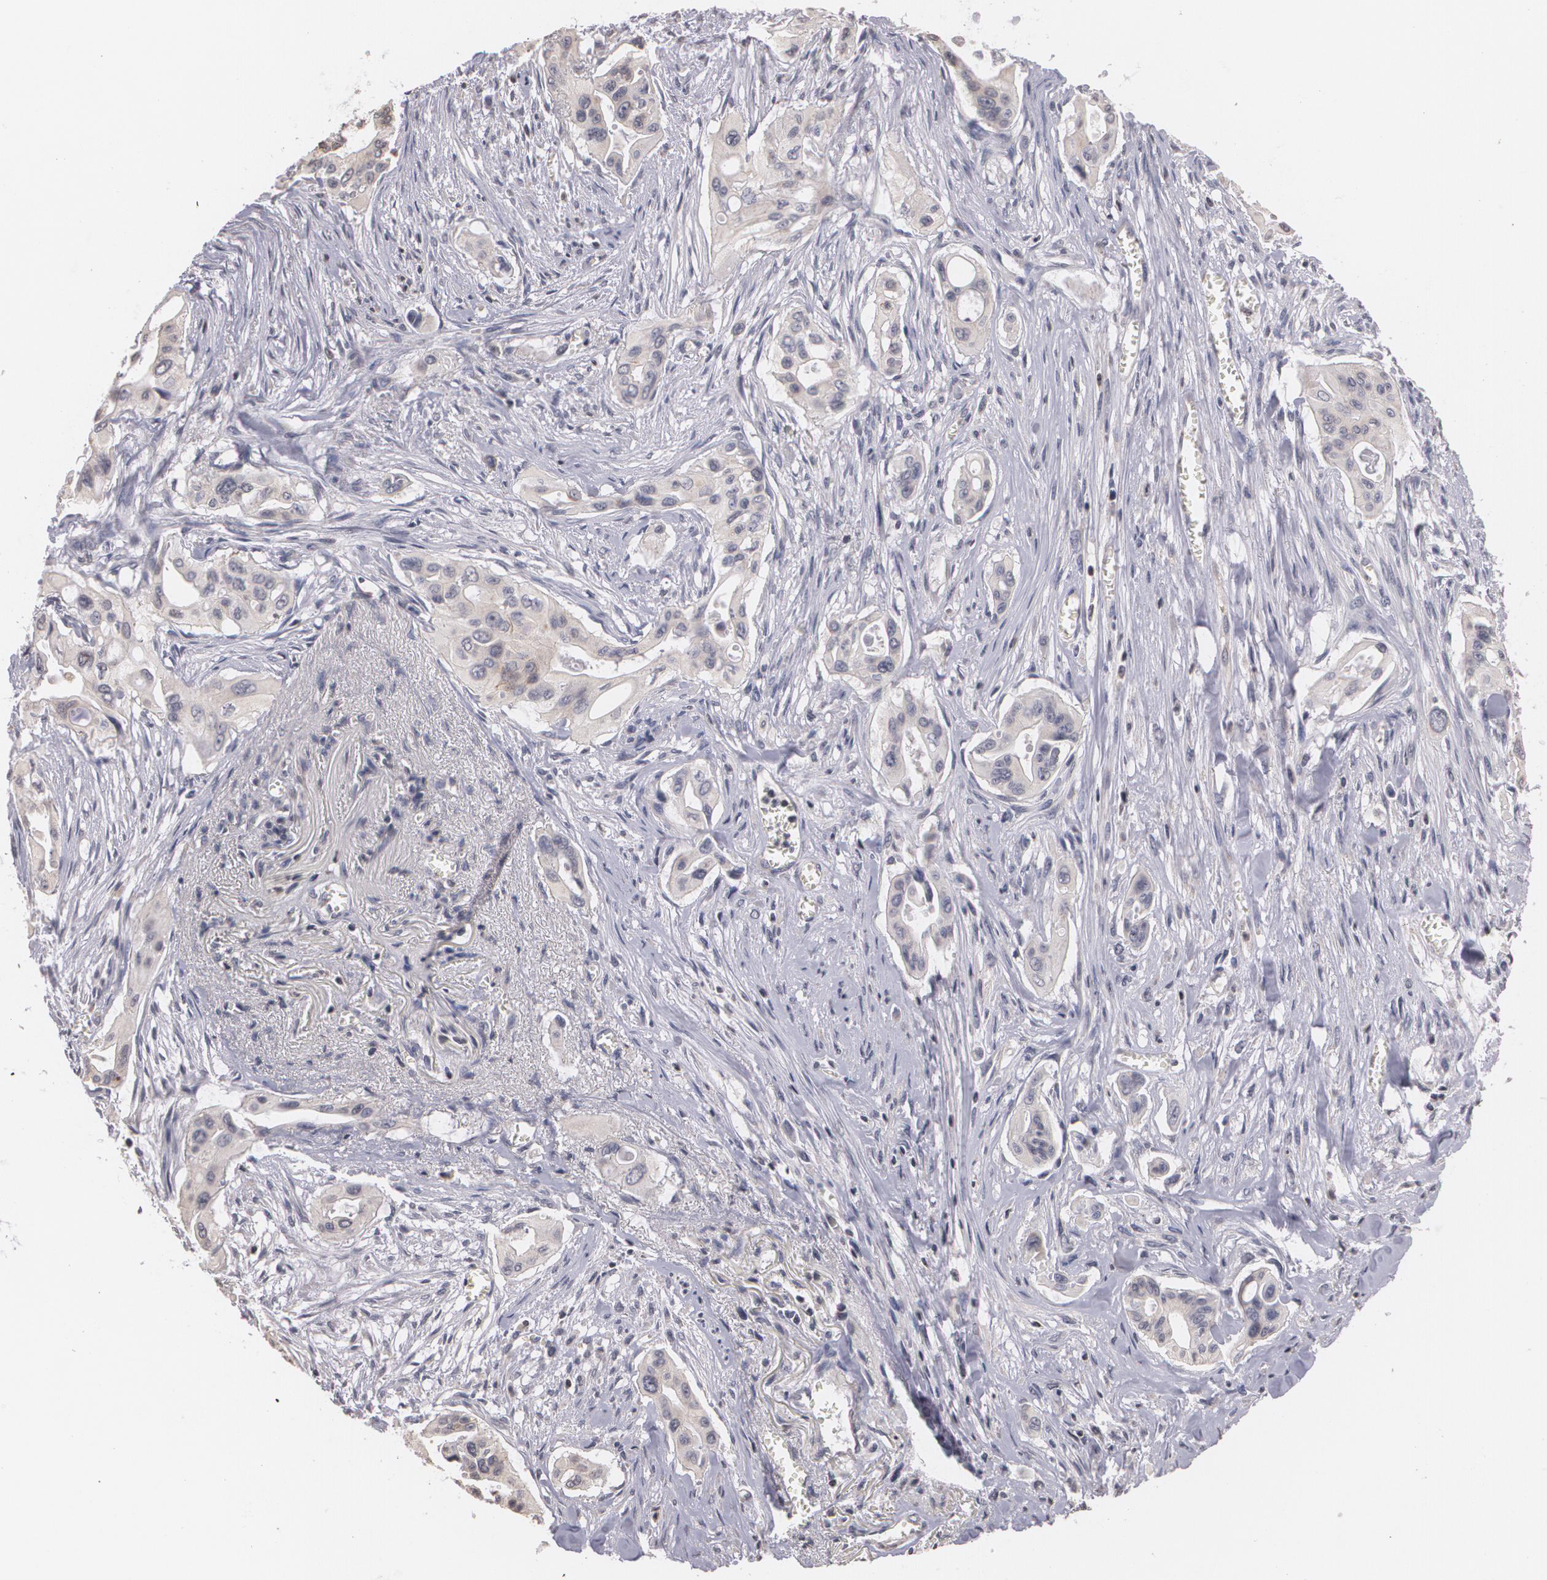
{"staining": {"intensity": "negative", "quantity": "none", "location": "none"}, "tissue": "pancreatic cancer", "cell_type": "Tumor cells", "image_type": "cancer", "snomed": [{"axis": "morphology", "description": "Adenocarcinoma, NOS"}, {"axis": "topography", "description": "Pancreas"}], "caption": "Image shows no significant protein staining in tumor cells of pancreatic adenocarcinoma.", "gene": "THRB", "patient": {"sex": "male", "age": 77}}